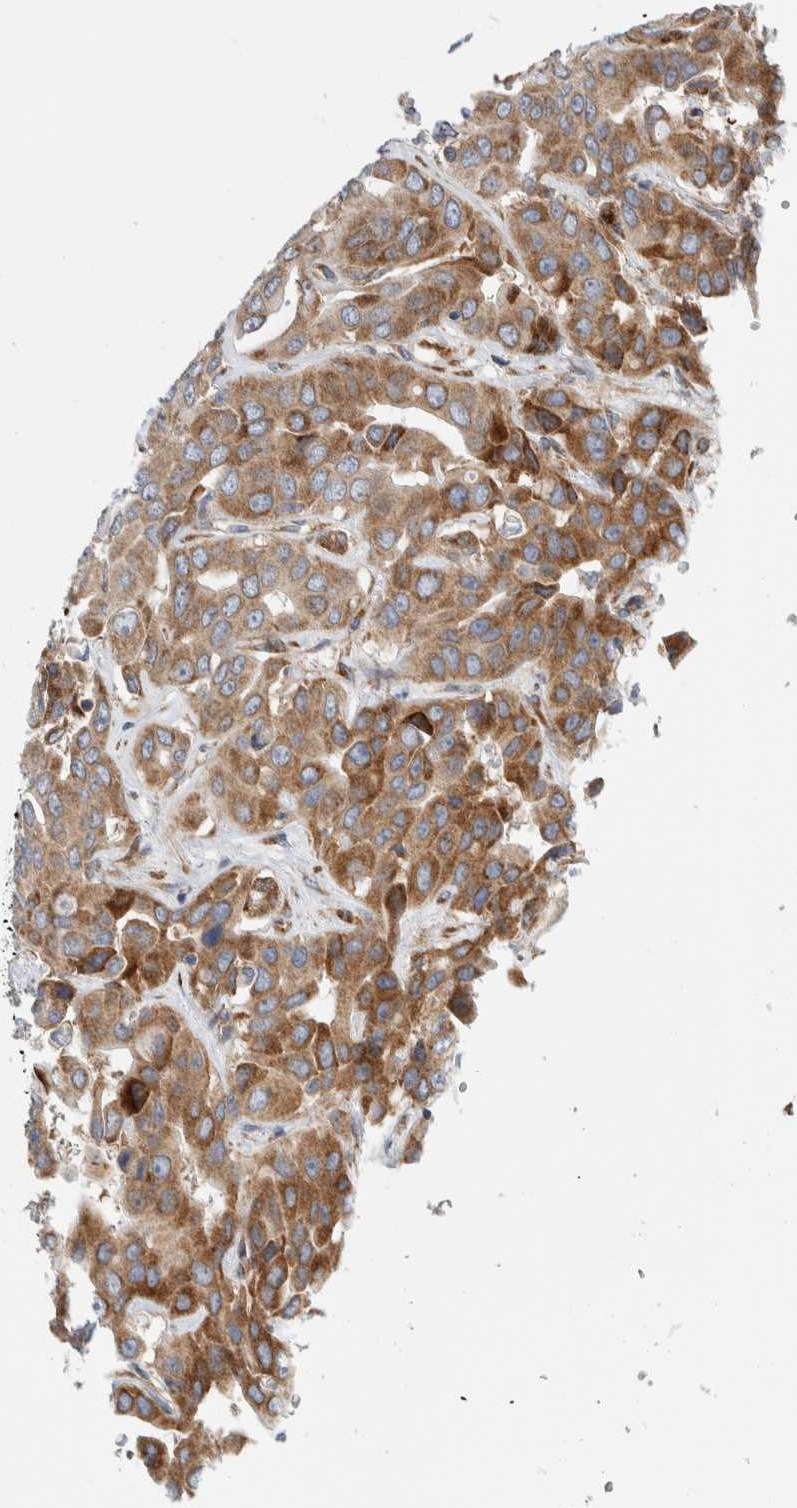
{"staining": {"intensity": "moderate", "quantity": ">75%", "location": "cytoplasmic/membranous"}, "tissue": "liver cancer", "cell_type": "Tumor cells", "image_type": "cancer", "snomed": [{"axis": "morphology", "description": "Cholangiocarcinoma"}, {"axis": "topography", "description": "Liver"}], "caption": "IHC (DAB) staining of liver cholangiocarcinoma demonstrates moderate cytoplasmic/membranous protein positivity in approximately >75% of tumor cells.", "gene": "RACK1", "patient": {"sex": "female", "age": 52}}